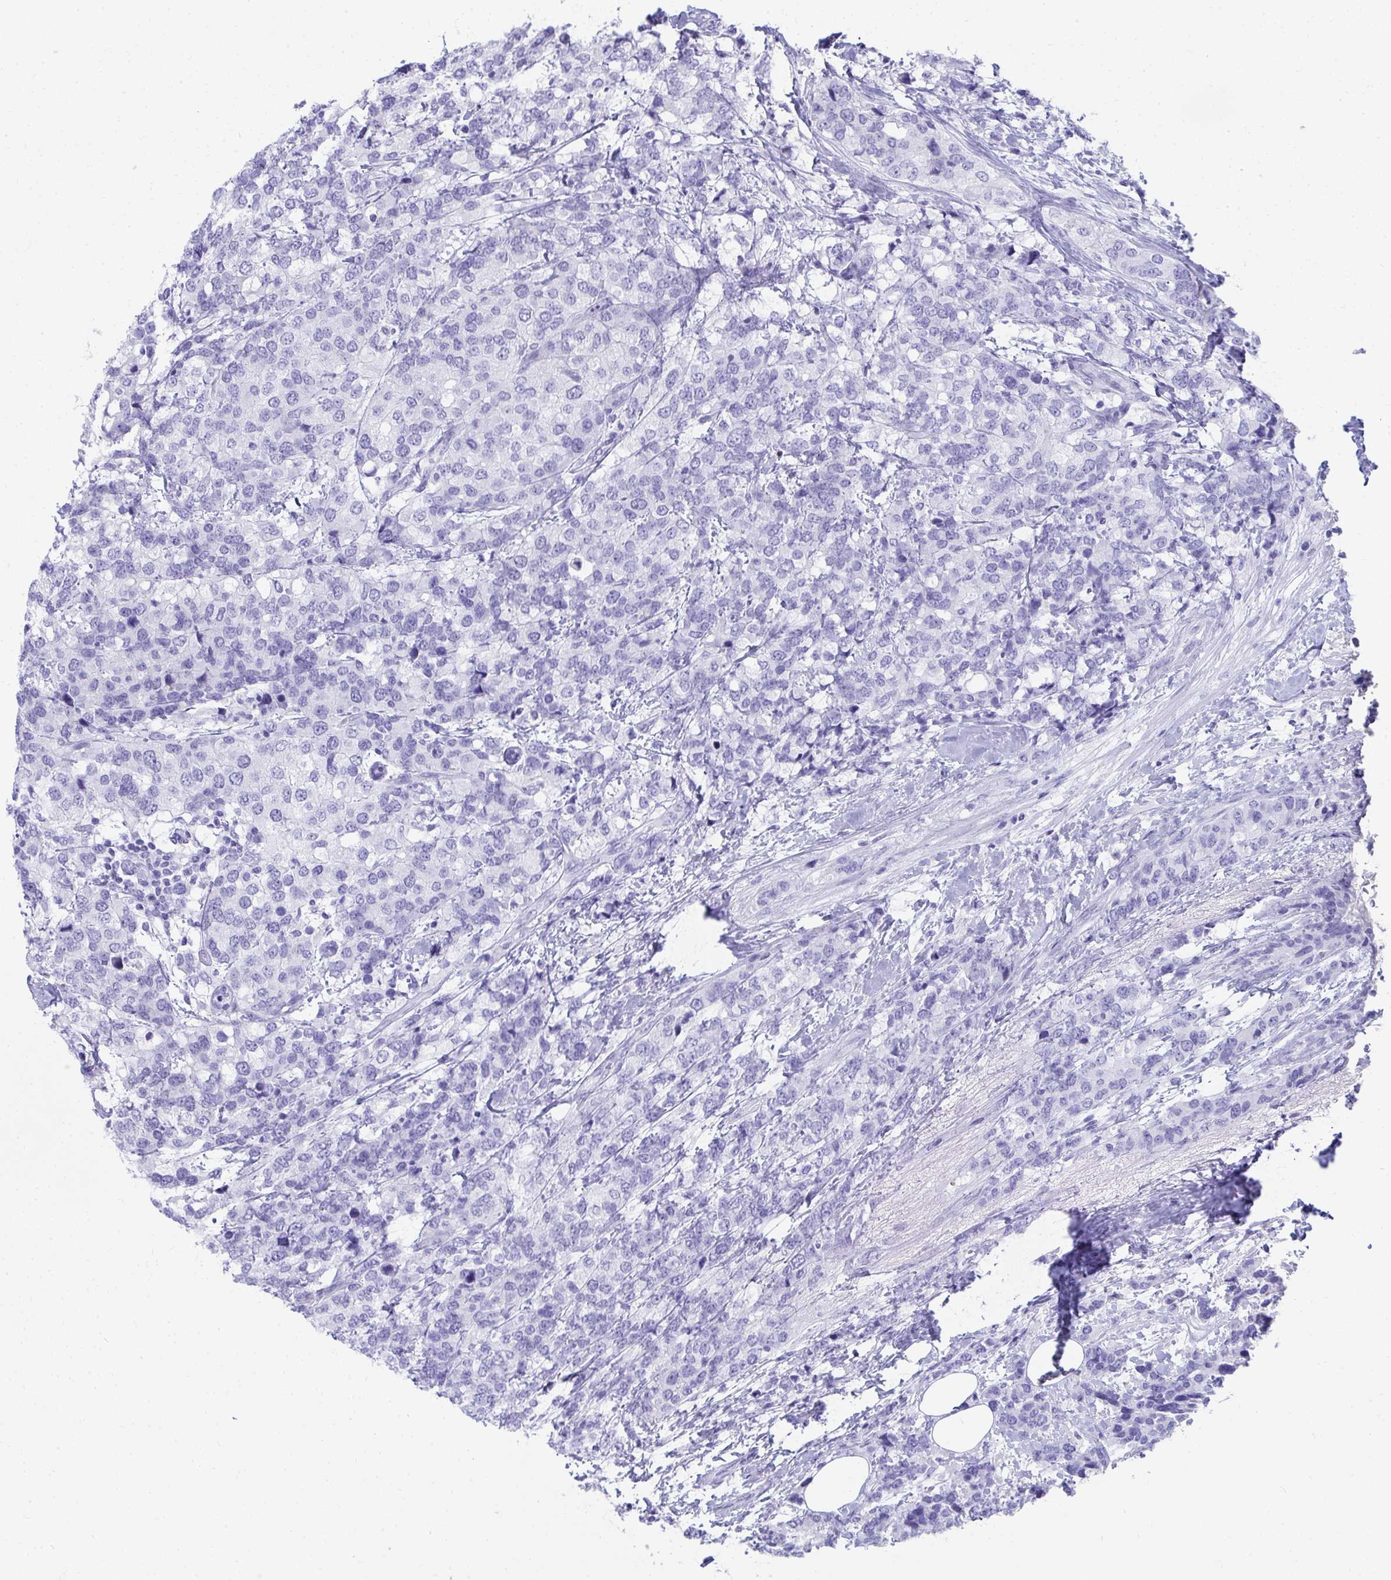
{"staining": {"intensity": "negative", "quantity": "none", "location": "none"}, "tissue": "breast cancer", "cell_type": "Tumor cells", "image_type": "cancer", "snomed": [{"axis": "morphology", "description": "Lobular carcinoma"}, {"axis": "topography", "description": "Breast"}], "caption": "Tumor cells show no significant staining in breast cancer (lobular carcinoma).", "gene": "SEC14L3", "patient": {"sex": "female", "age": 59}}